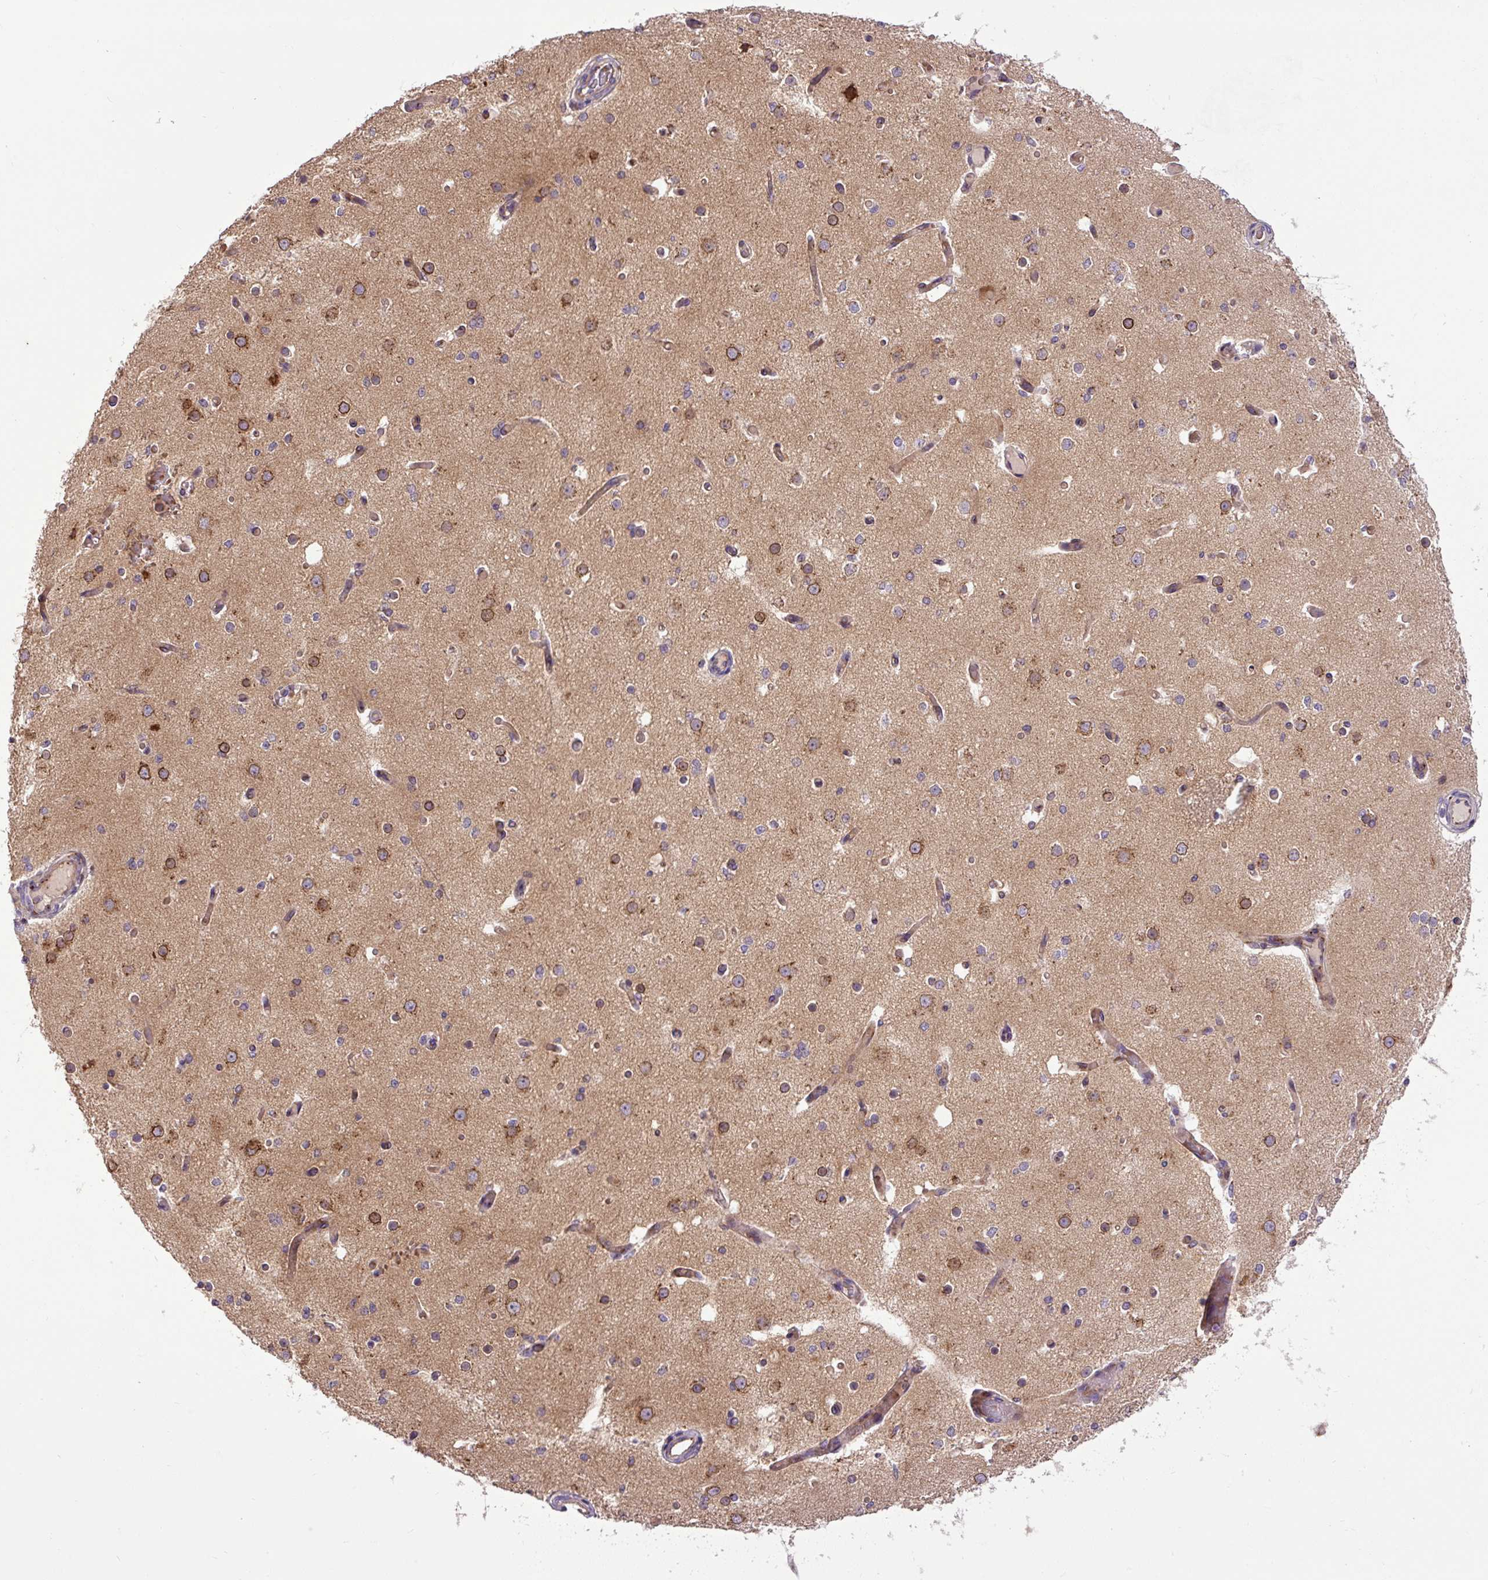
{"staining": {"intensity": "moderate", "quantity": "<25%", "location": "cytoplasmic/membranous"}, "tissue": "cerebral cortex", "cell_type": "Endothelial cells", "image_type": "normal", "snomed": [{"axis": "morphology", "description": "Normal tissue, NOS"}, {"axis": "morphology", "description": "Inflammation, NOS"}, {"axis": "topography", "description": "Cerebral cortex"}], "caption": "Immunohistochemical staining of normal human cerebral cortex exhibits low levels of moderate cytoplasmic/membranous expression in about <25% of endothelial cells.", "gene": "MSMP", "patient": {"sex": "male", "age": 6}}